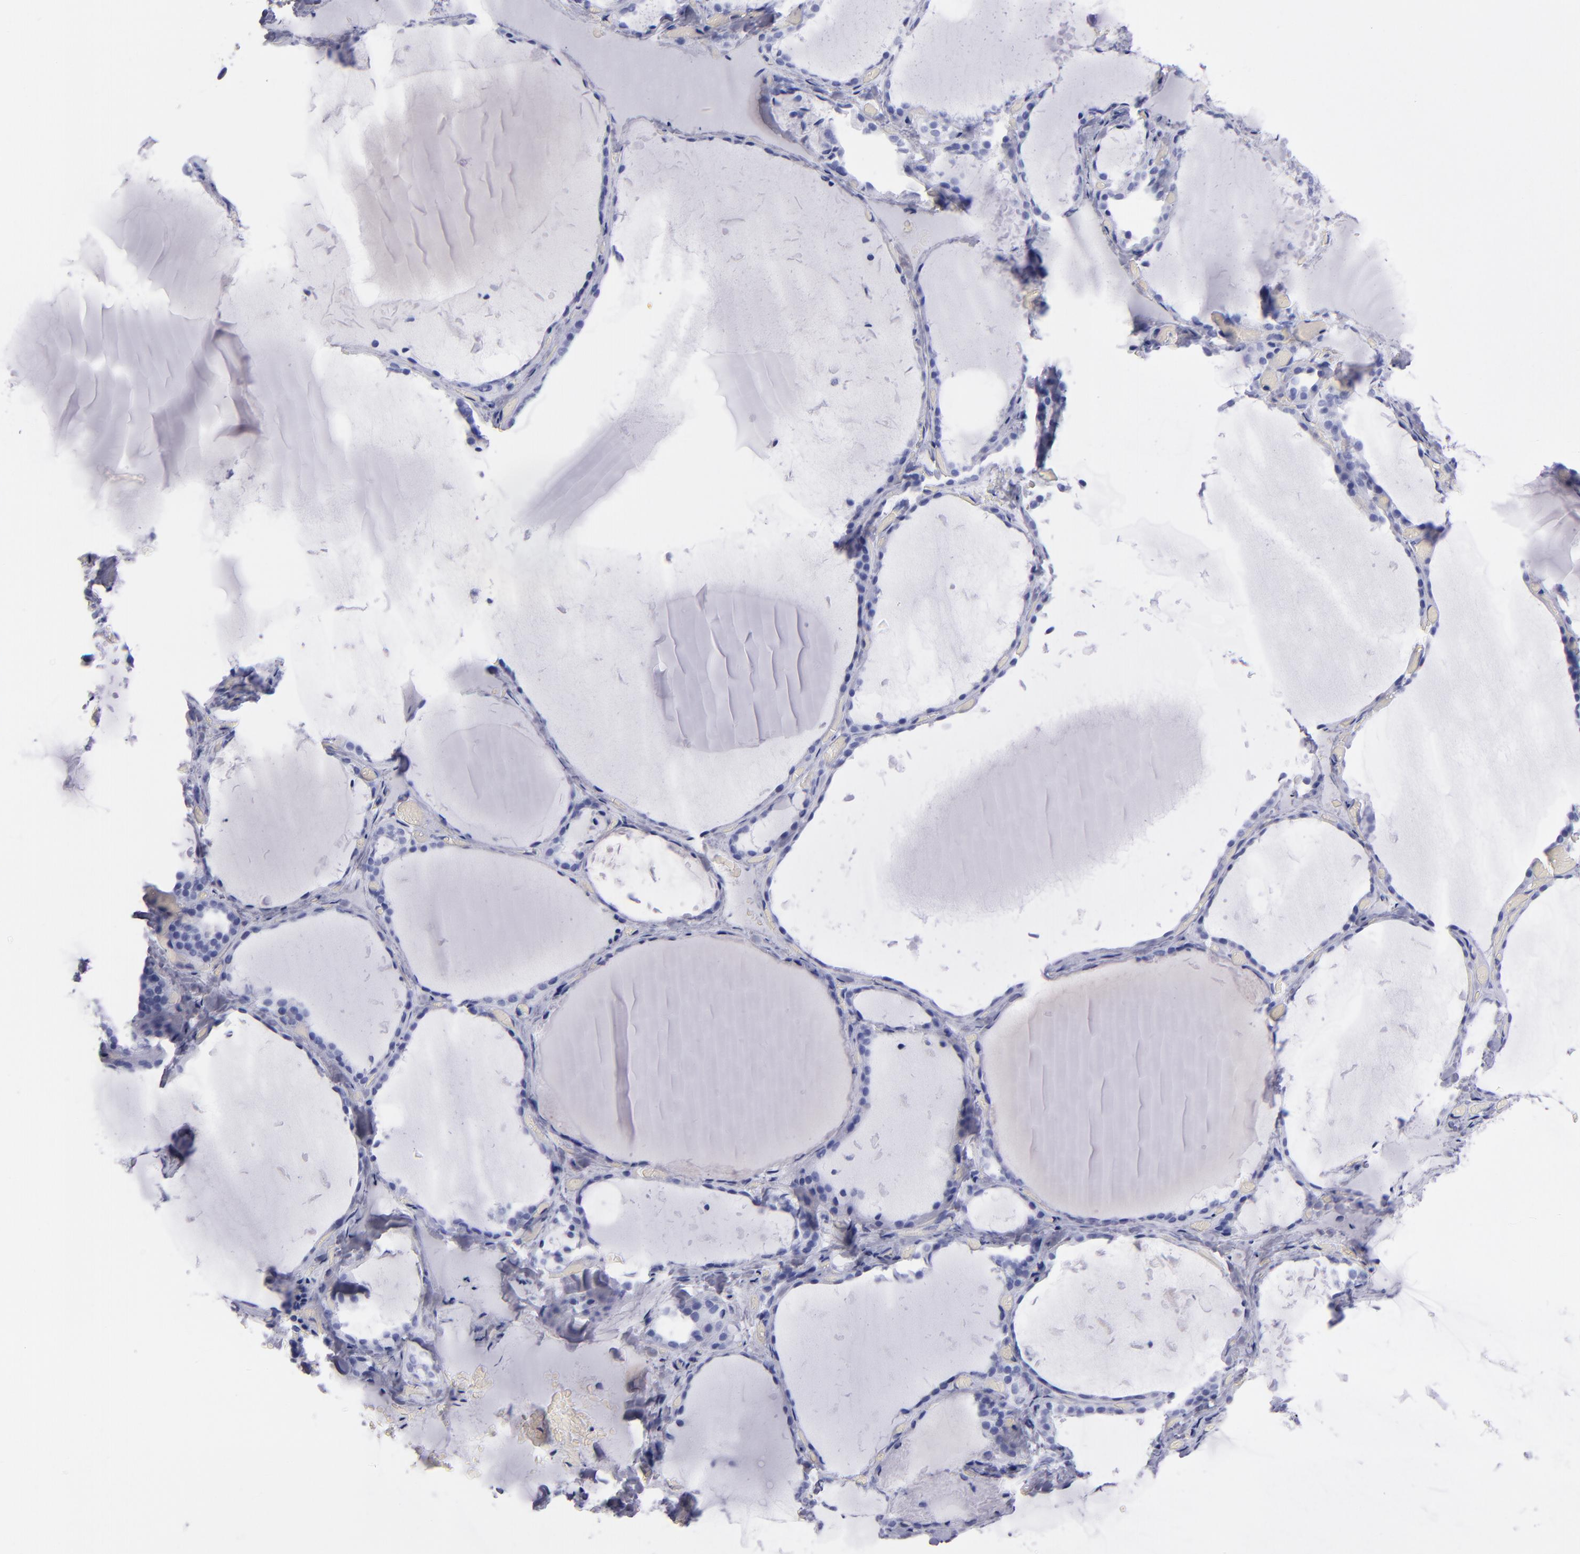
{"staining": {"intensity": "negative", "quantity": "none", "location": "none"}, "tissue": "thyroid gland", "cell_type": "Glandular cells", "image_type": "normal", "snomed": [{"axis": "morphology", "description": "Normal tissue, NOS"}, {"axis": "topography", "description": "Thyroid gland"}], "caption": "A histopathology image of thyroid gland stained for a protein shows no brown staining in glandular cells. The staining is performed using DAB (3,3'-diaminobenzidine) brown chromogen with nuclei counter-stained in using hematoxylin.", "gene": "CD38", "patient": {"sex": "female", "age": 22}}